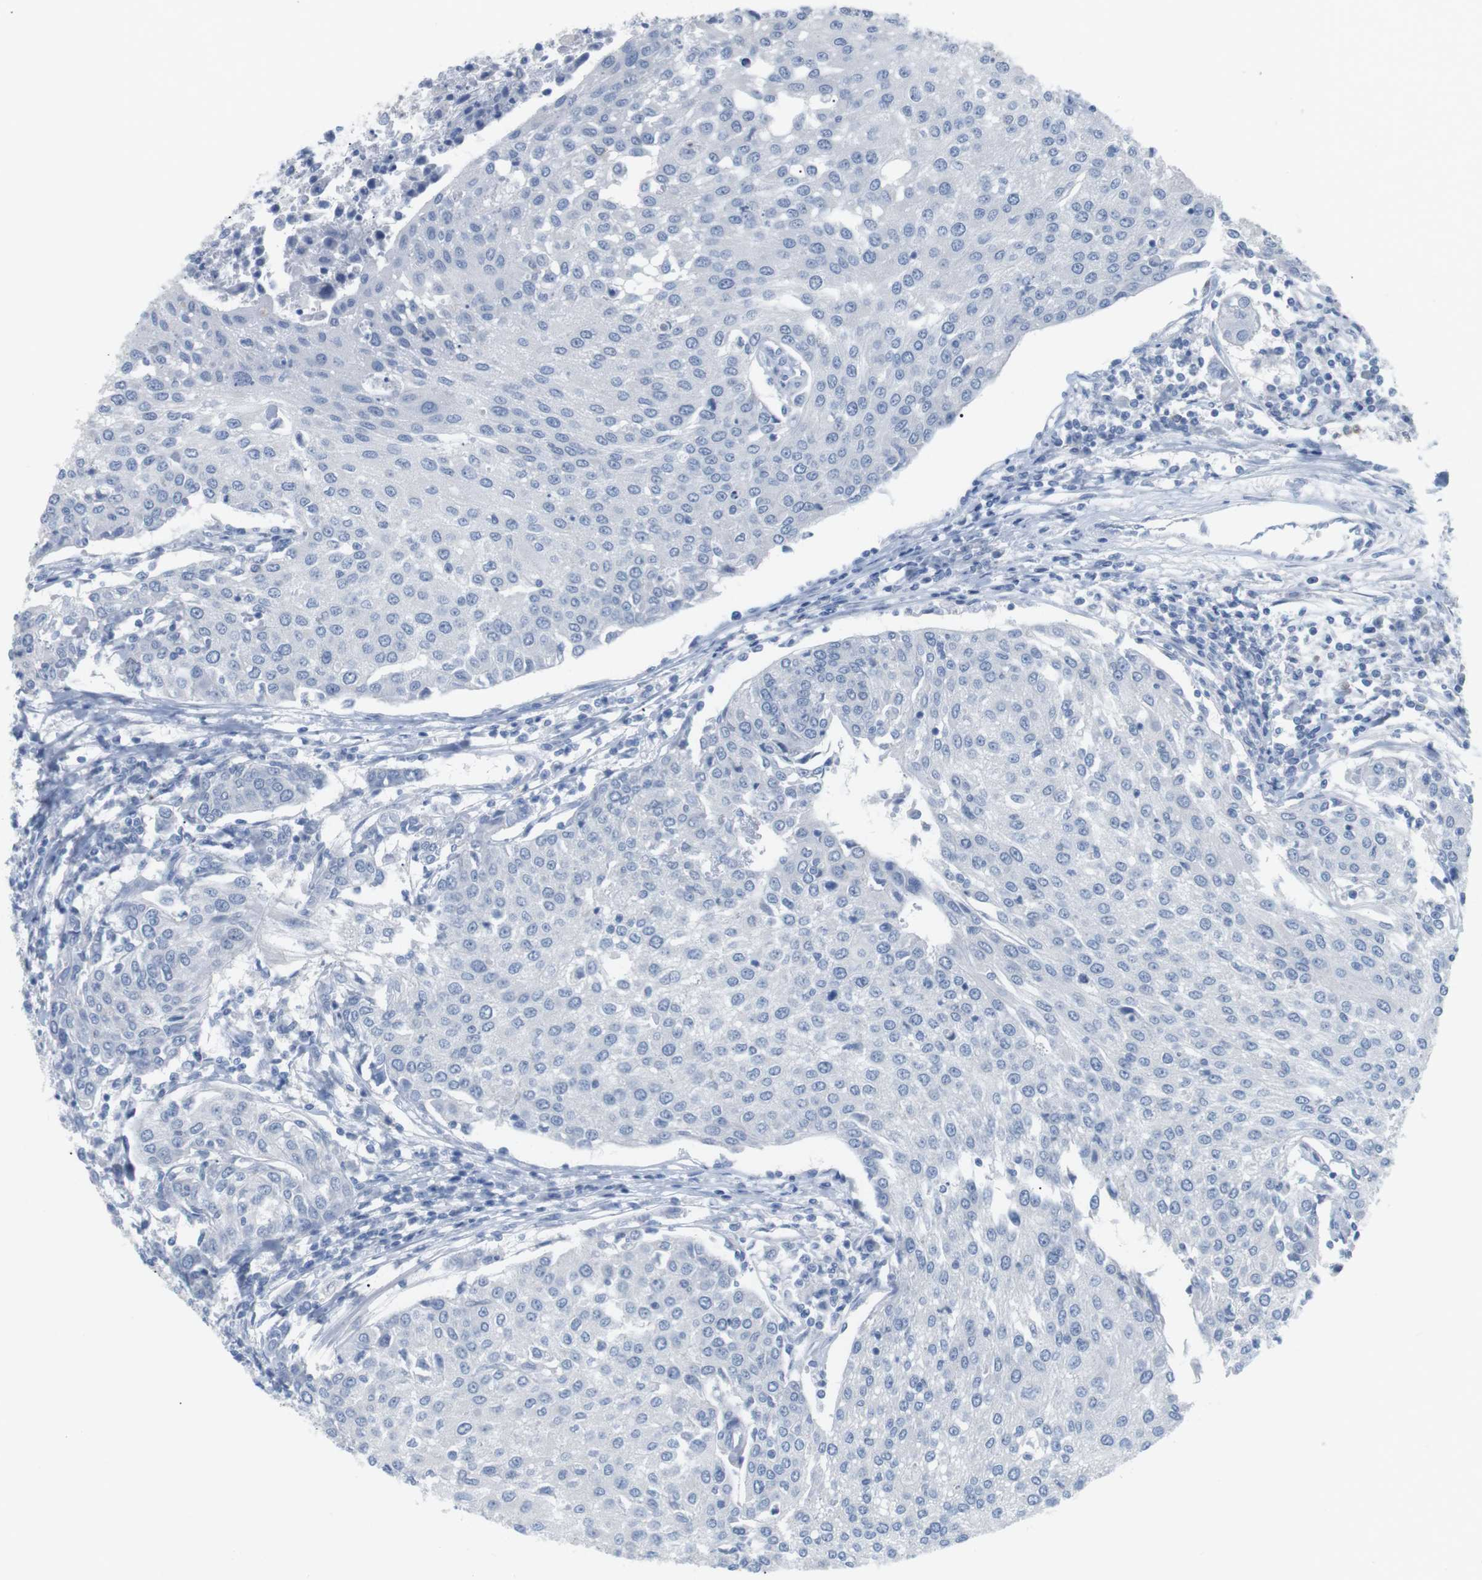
{"staining": {"intensity": "negative", "quantity": "none", "location": "none"}, "tissue": "urothelial cancer", "cell_type": "Tumor cells", "image_type": "cancer", "snomed": [{"axis": "morphology", "description": "Urothelial carcinoma, High grade"}, {"axis": "topography", "description": "Urinary bladder"}], "caption": "IHC image of neoplastic tissue: human urothelial cancer stained with DAB (3,3'-diaminobenzidine) reveals no significant protein expression in tumor cells. Nuclei are stained in blue.", "gene": "HBG2", "patient": {"sex": "female", "age": 85}}